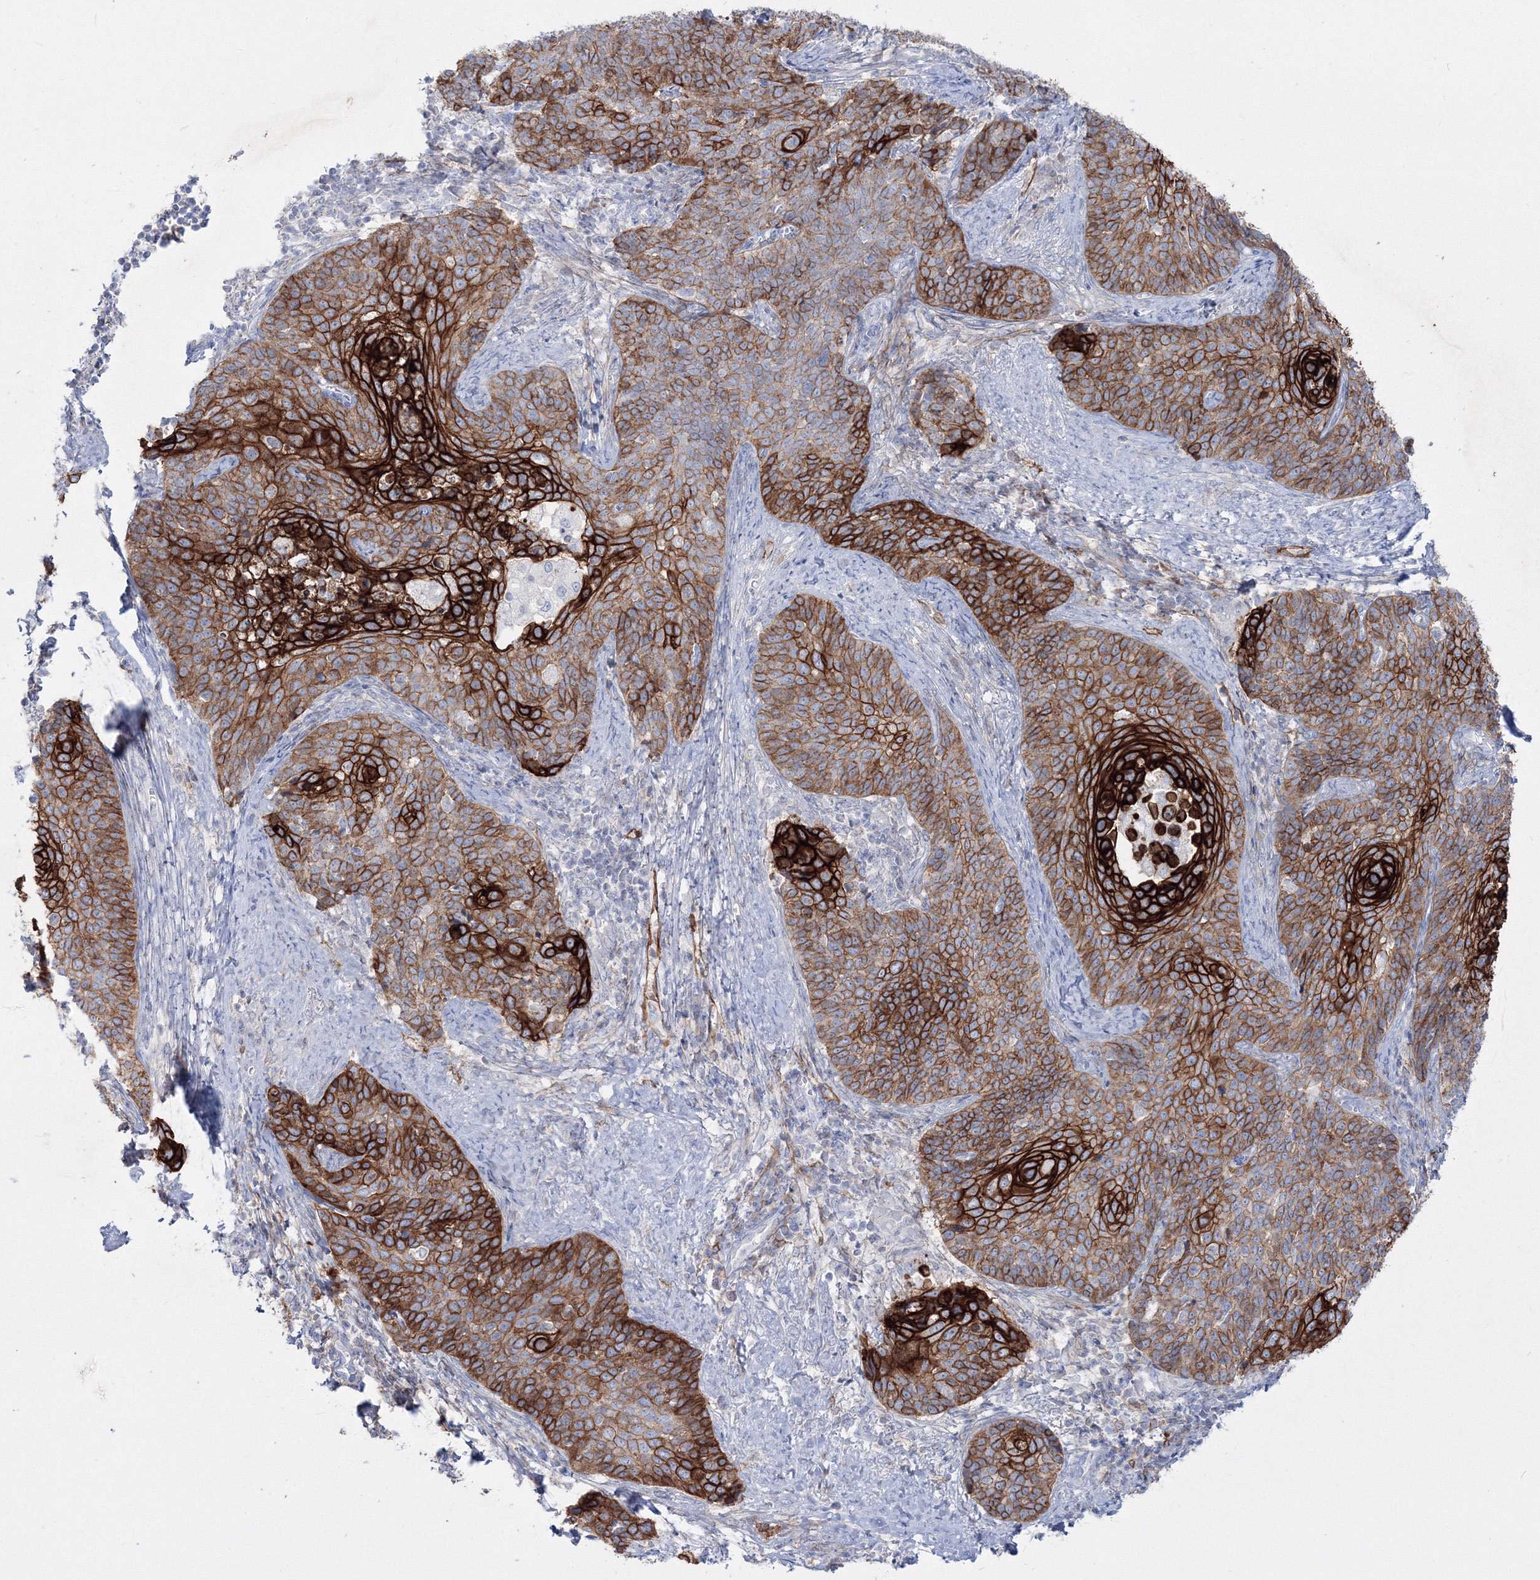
{"staining": {"intensity": "strong", "quantity": ">75%", "location": "cytoplasmic/membranous"}, "tissue": "cervical cancer", "cell_type": "Tumor cells", "image_type": "cancer", "snomed": [{"axis": "morphology", "description": "Squamous cell carcinoma, NOS"}, {"axis": "topography", "description": "Cervix"}], "caption": "This photomicrograph displays cervical squamous cell carcinoma stained with immunohistochemistry (IHC) to label a protein in brown. The cytoplasmic/membranous of tumor cells show strong positivity for the protein. Nuclei are counter-stained blue.", "gene": "TMEM139", "patient": {"sex": "female", "age": 39}}